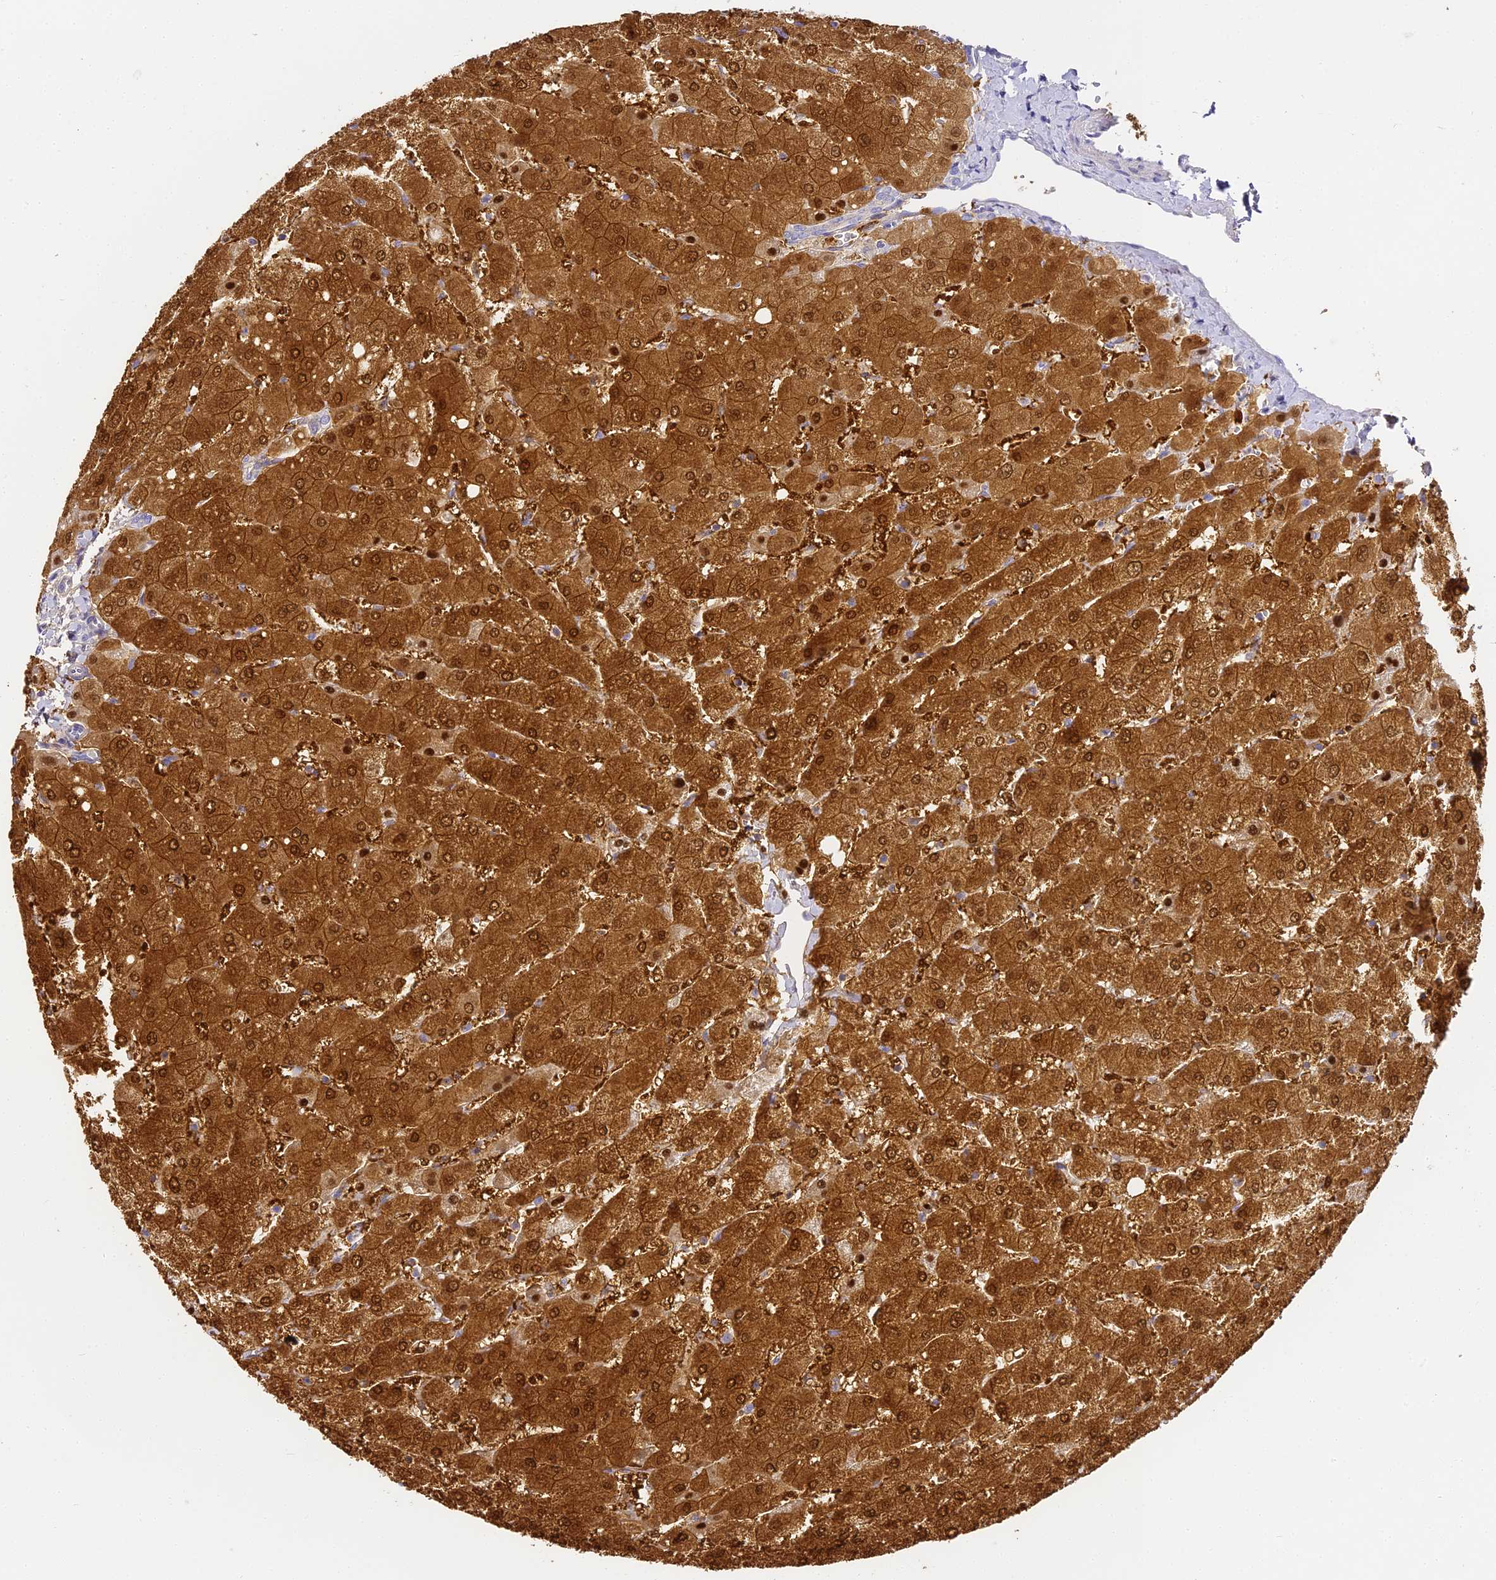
{"staining": {"intensity": "moderate", "quantity": "<25%", "location": "cytoplasmic/membranous"}, "tissue": "liver", "cell_type": "Cholangiocytes", "image_type": "normal", "snomed": [{"axis": "morphology", "description": "Normal tissue, NOS"}, {"axis": "topography", "description": "Liver"}], "caption": "Immunohistochemical staining of benign human liver demonstrates low levels of moderate cytoplasmic/membranous positivity in about <25% of cholangiocytes. The staining is performed using DAB brown chromogen to label protein expression. The nuclei are counter-stained blue using hematoxylin.", "gene": "ABHD14A", "patient": {"sex": "male", "age": 55}}